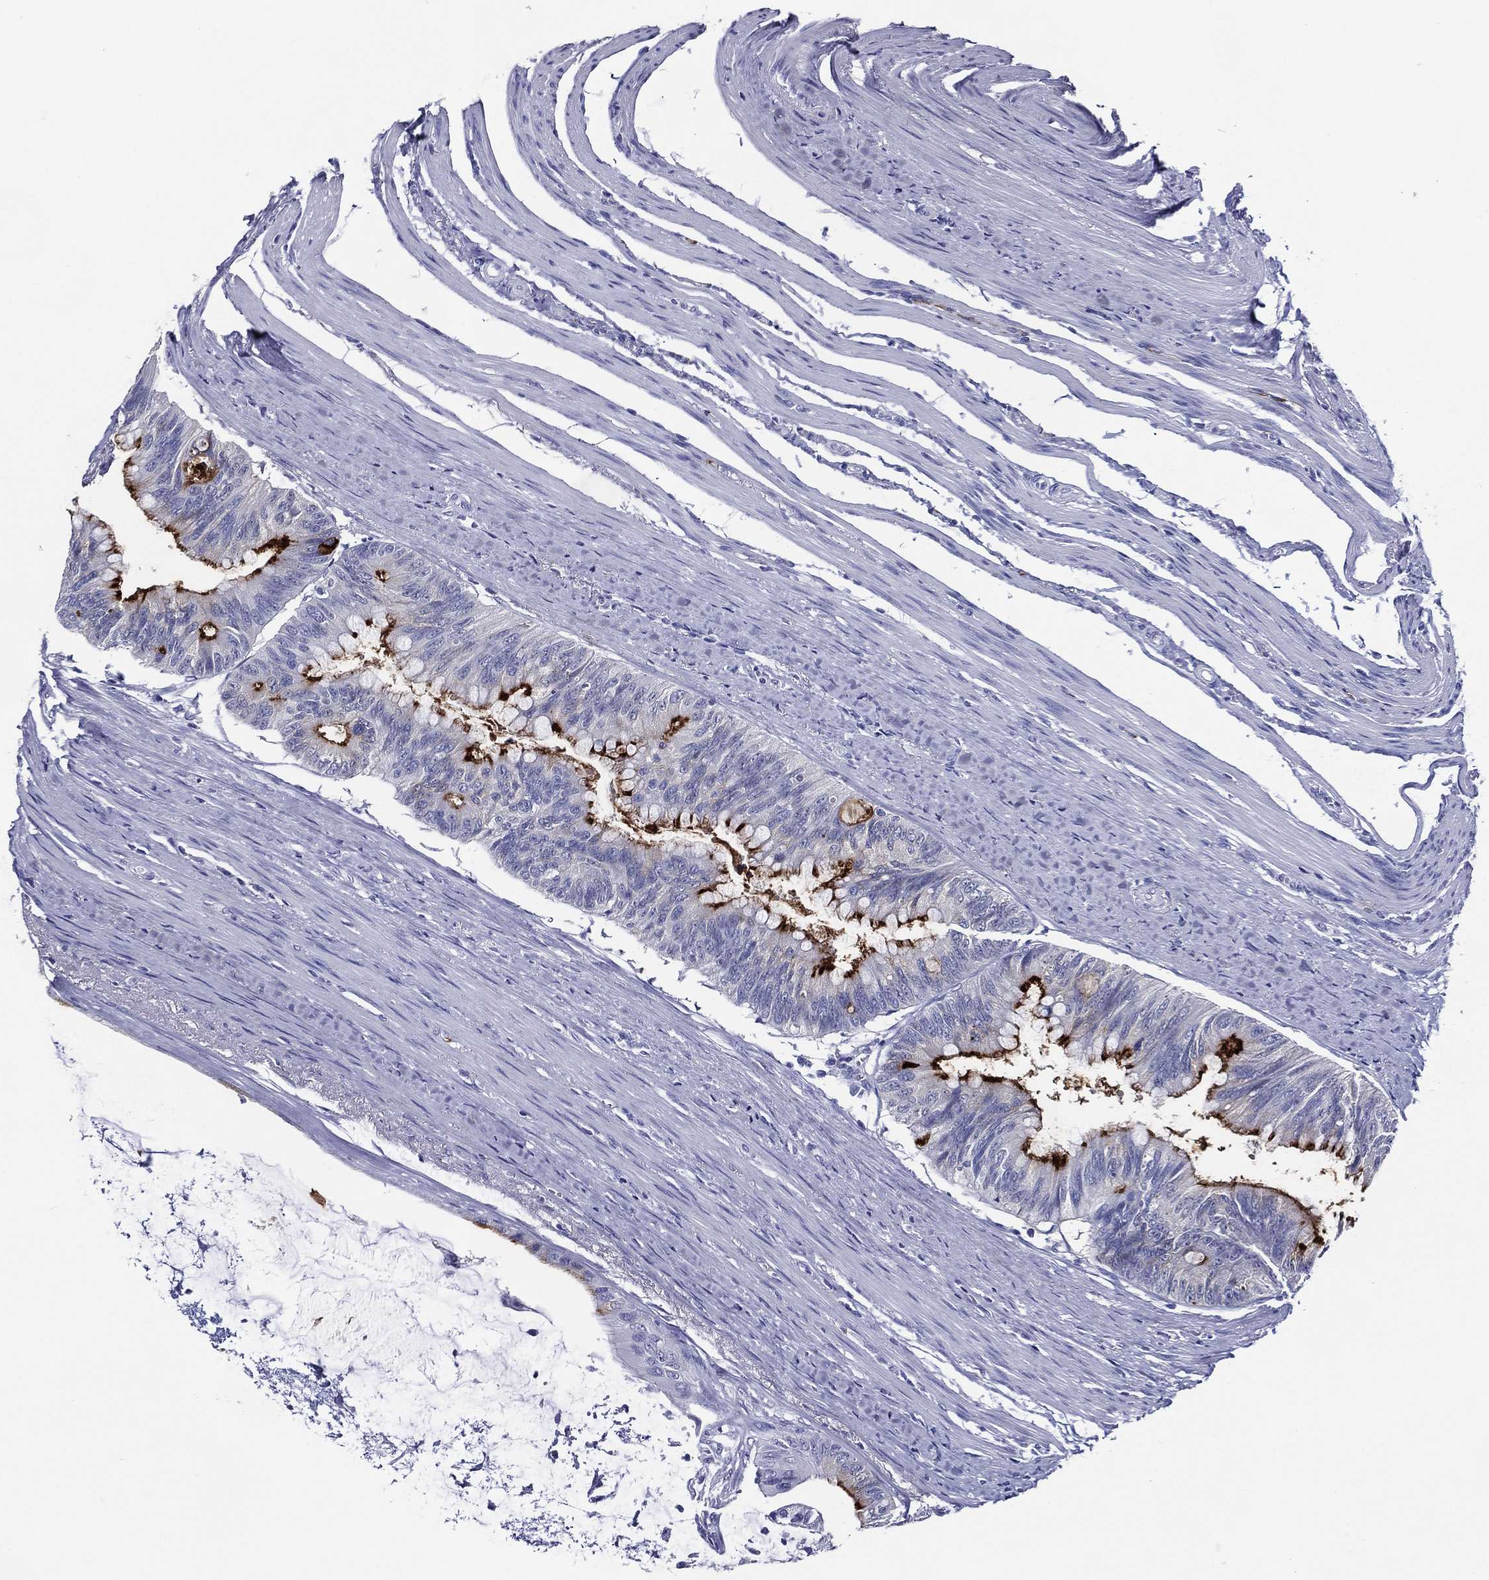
{"staining": {"intensity": "strong", "quantity": "<25%", "location": "cytoplasmic/membranous"}, "tissue": "colorectal cancer", "cell_type": "Tumor cells", "image_type": "cancer", "snomed": [{"axis": "morphology", "description": "Normal tissue, NOS"}, {"axis": "morphology", "description": "Adenocarcinoma, NOS"}, {"axis": "topography", "description": "Colon"}], "caption": "An image of human colorectal cancer stained for a protein demonstrates strong cytoplasmic/membranous brown staining in tumor cells.", "gene": "ACE2", "patient": {"sex": "male", "age": 65}}